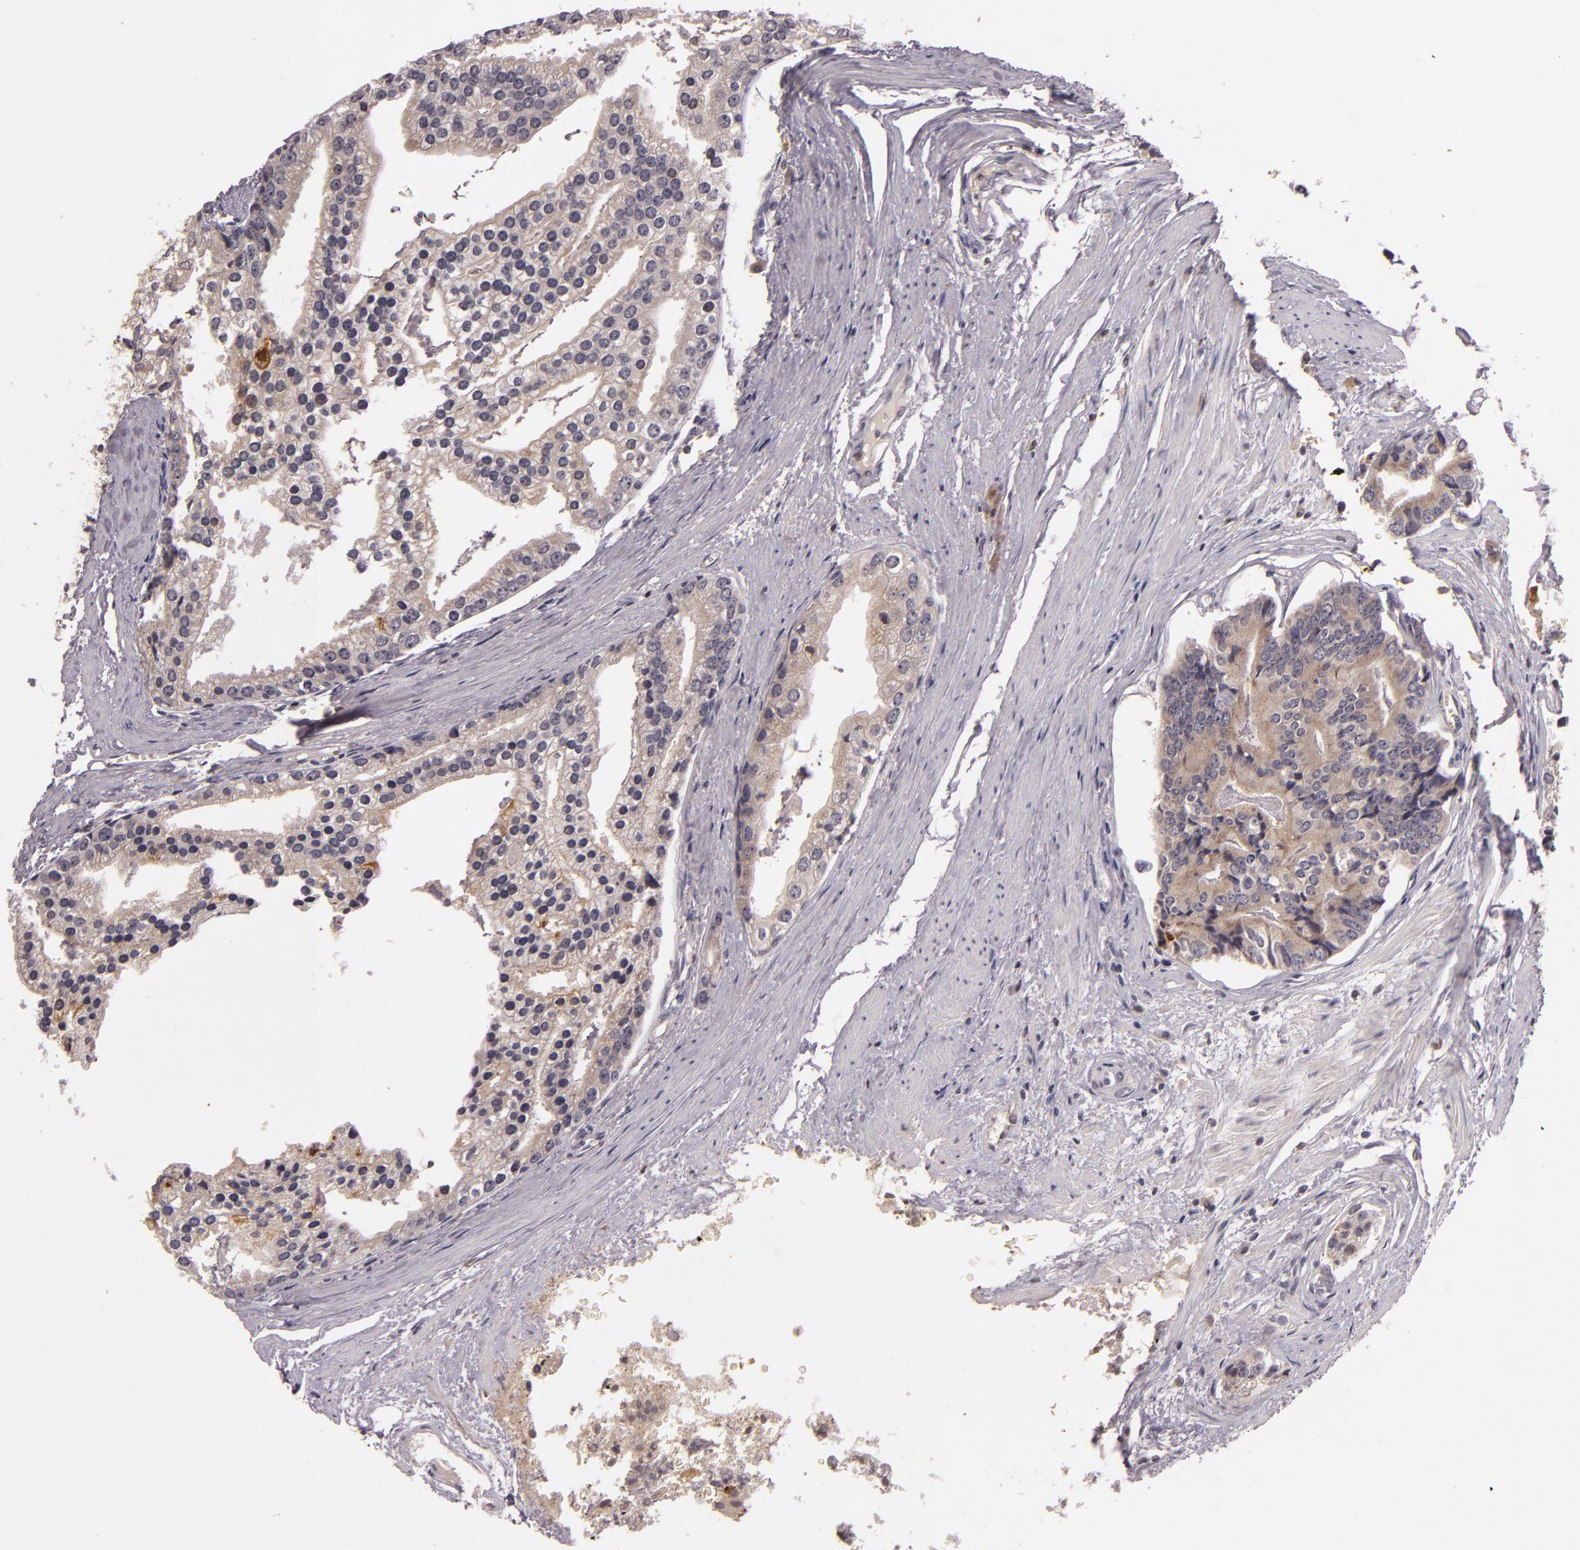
{"staining": {"intensity": "negative", "quantity": "none", "location": "none"}, "tissue": "prostate cancer", "cell_type": "Tumor cells", "image_type": "cancer", "snomed": [{"axis": "morphology", "description": "Adenocarcinoma, High grade"}, {"axis": "topography", "description": "Prostate"}], "caption": "High-grade adenocarcinoma (prostate) was stained to show a protein in brown. There is no significant expression in tumor cells.", "gene": "TFF1", "patient": {"sex": "male", "age": 56}}